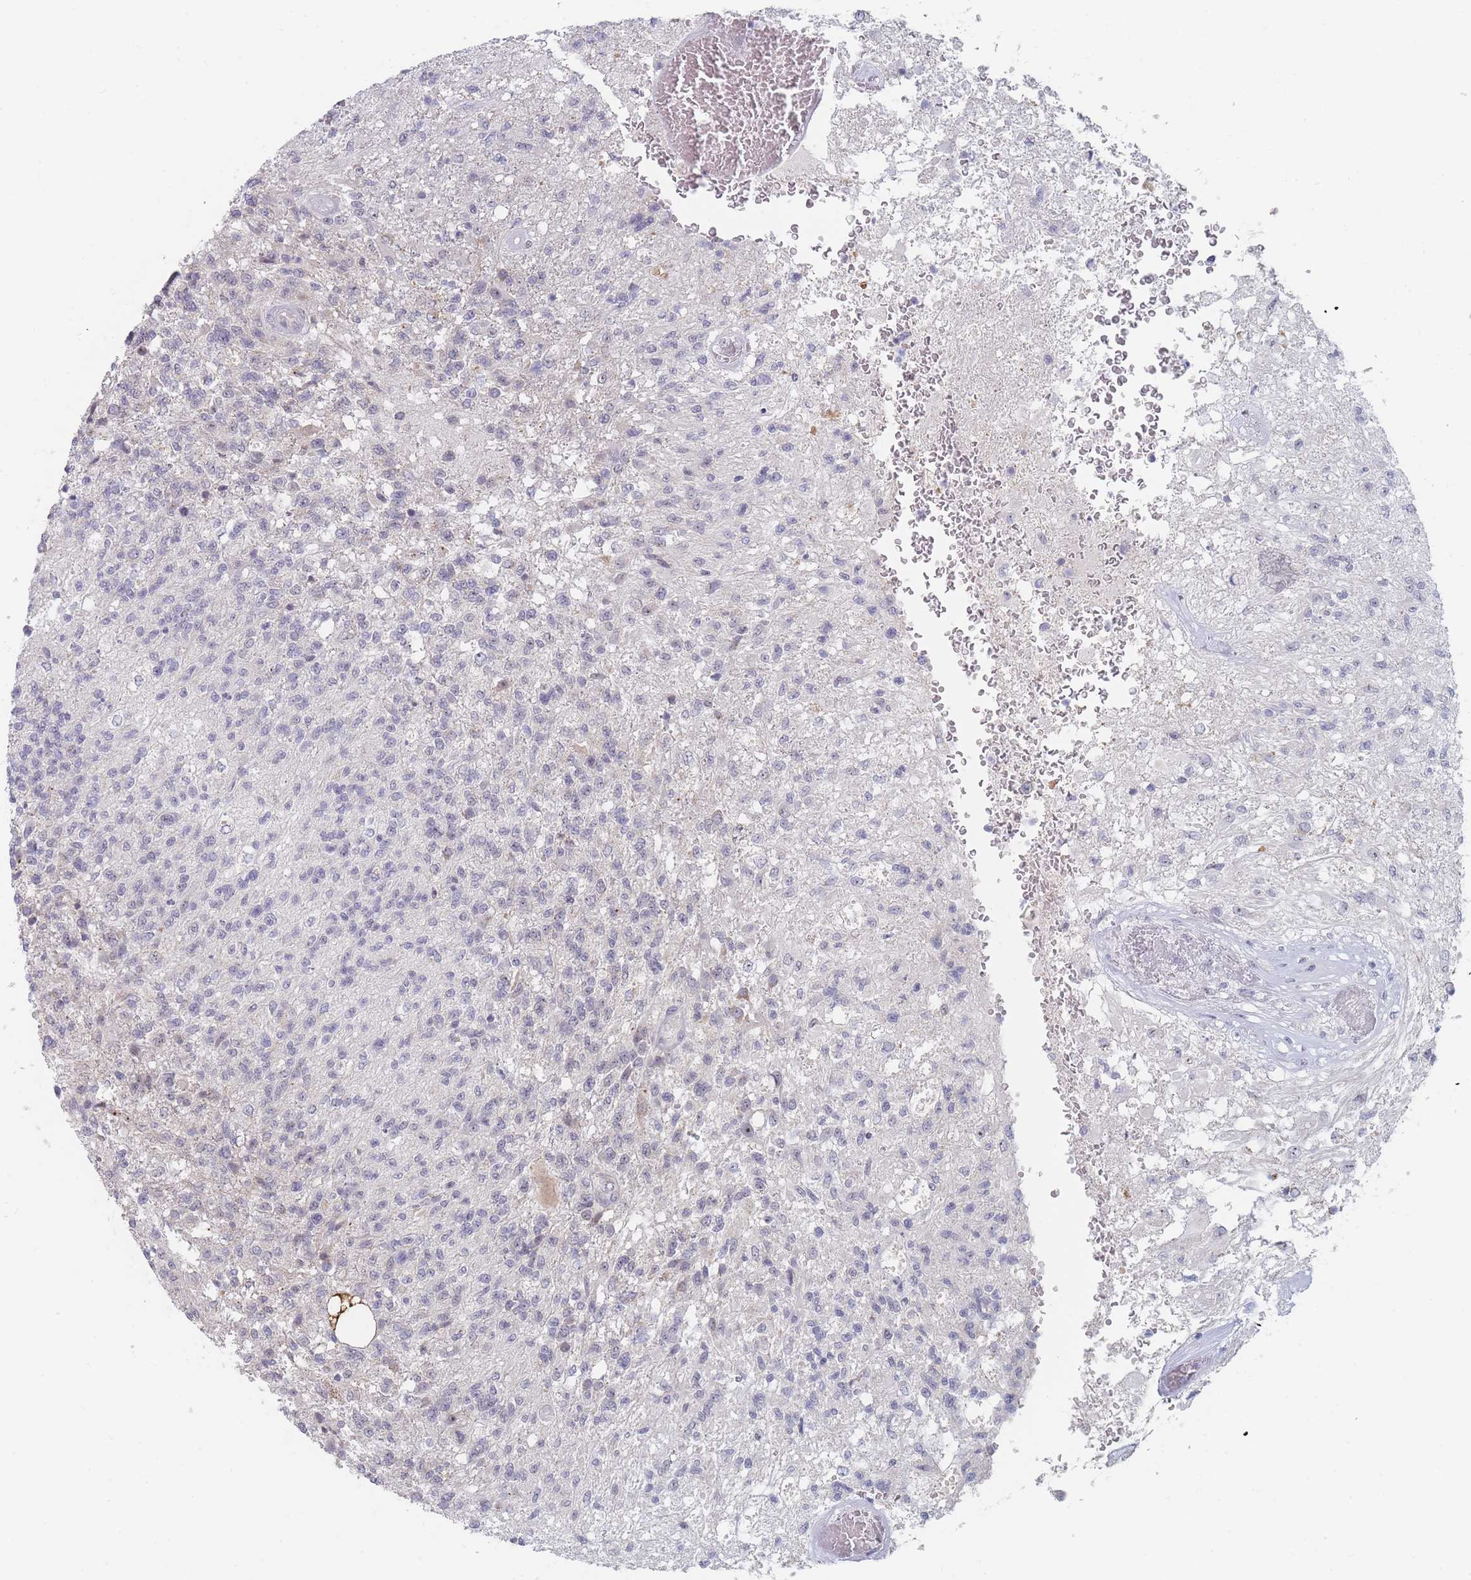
{"staining": {"intensity": "negative", "quantity": "none", "location": "none"}, "tissue": "glioma", "cell_type": "Tumor cells", "image_type": "cancer", "snomed": [{"axis": "morphology", "description": "Glioma, malignant, High grade"}, {"axis": "topography", "description": "Brain"}], "caption": "Micrograph shows no protein positivity in tumor cells of glioma tissue. The staining is performed using DAB (3,3'-diaminobenzidine) brown chromogen with nuclei counter-stained in using hematoxylin.", "gene": "RNF8", "patient": {"sex": "male", "age": 56}}